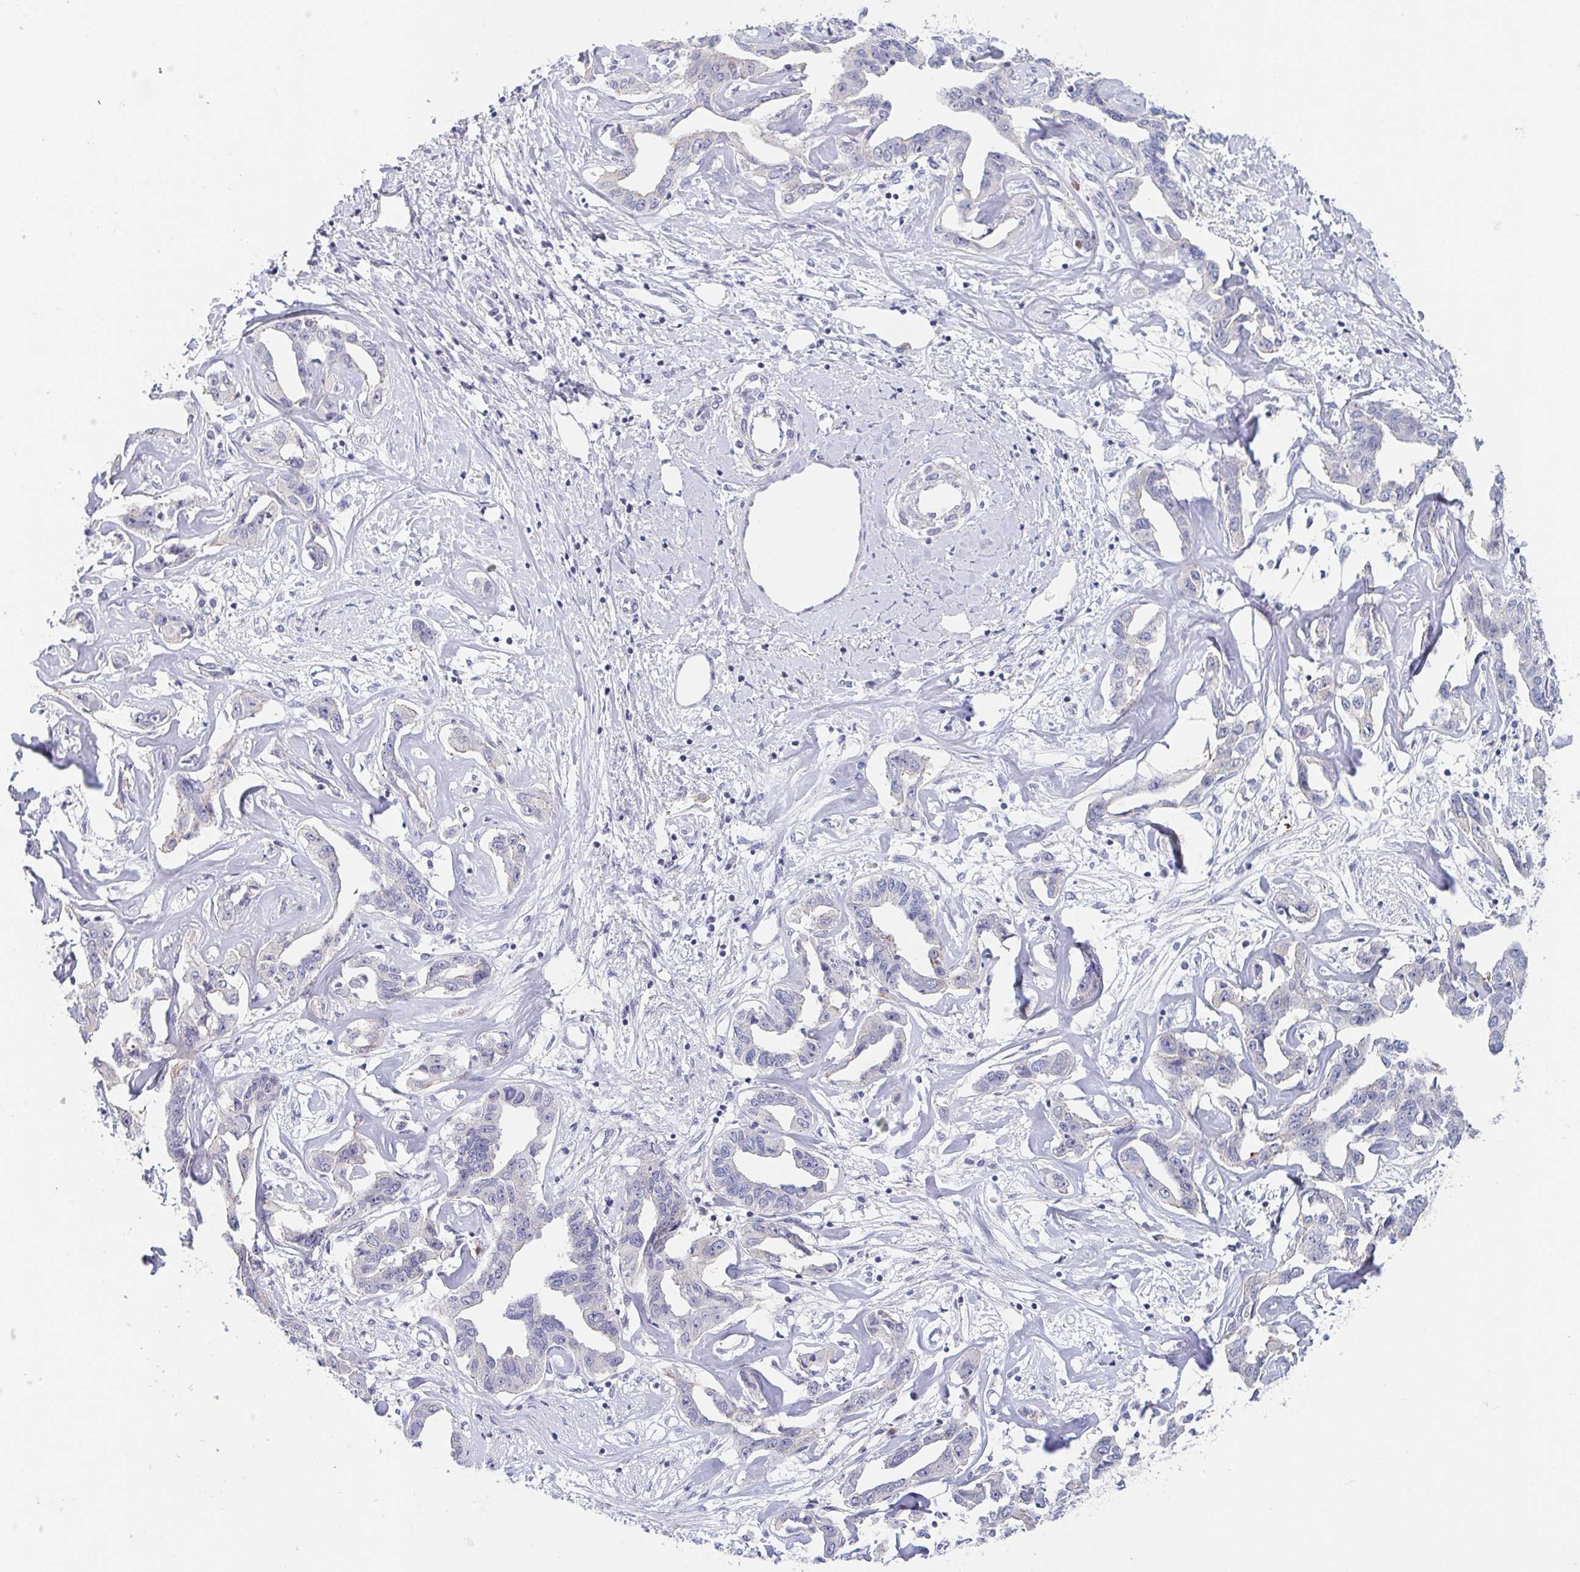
{"staining": {"intensity": "negative", "quantity": "none", "location": "none"}, "tissue": "liver cancer", "cell_type": "Tumor cells", "image_type": "cancer", "snomed": [{"axis": "morphology", "description": "Cholangiocarcinoma"}, {"axis": "topography", "description": "Liver"}], "caption": "Immunohistochemistry of human liver cancer displays no expression in tumor cells. (Immunohistochemistry, brightfield microscopy, high magnification).", "gene": "RHOV", "patient": {"sex": "male", "age": 59}}